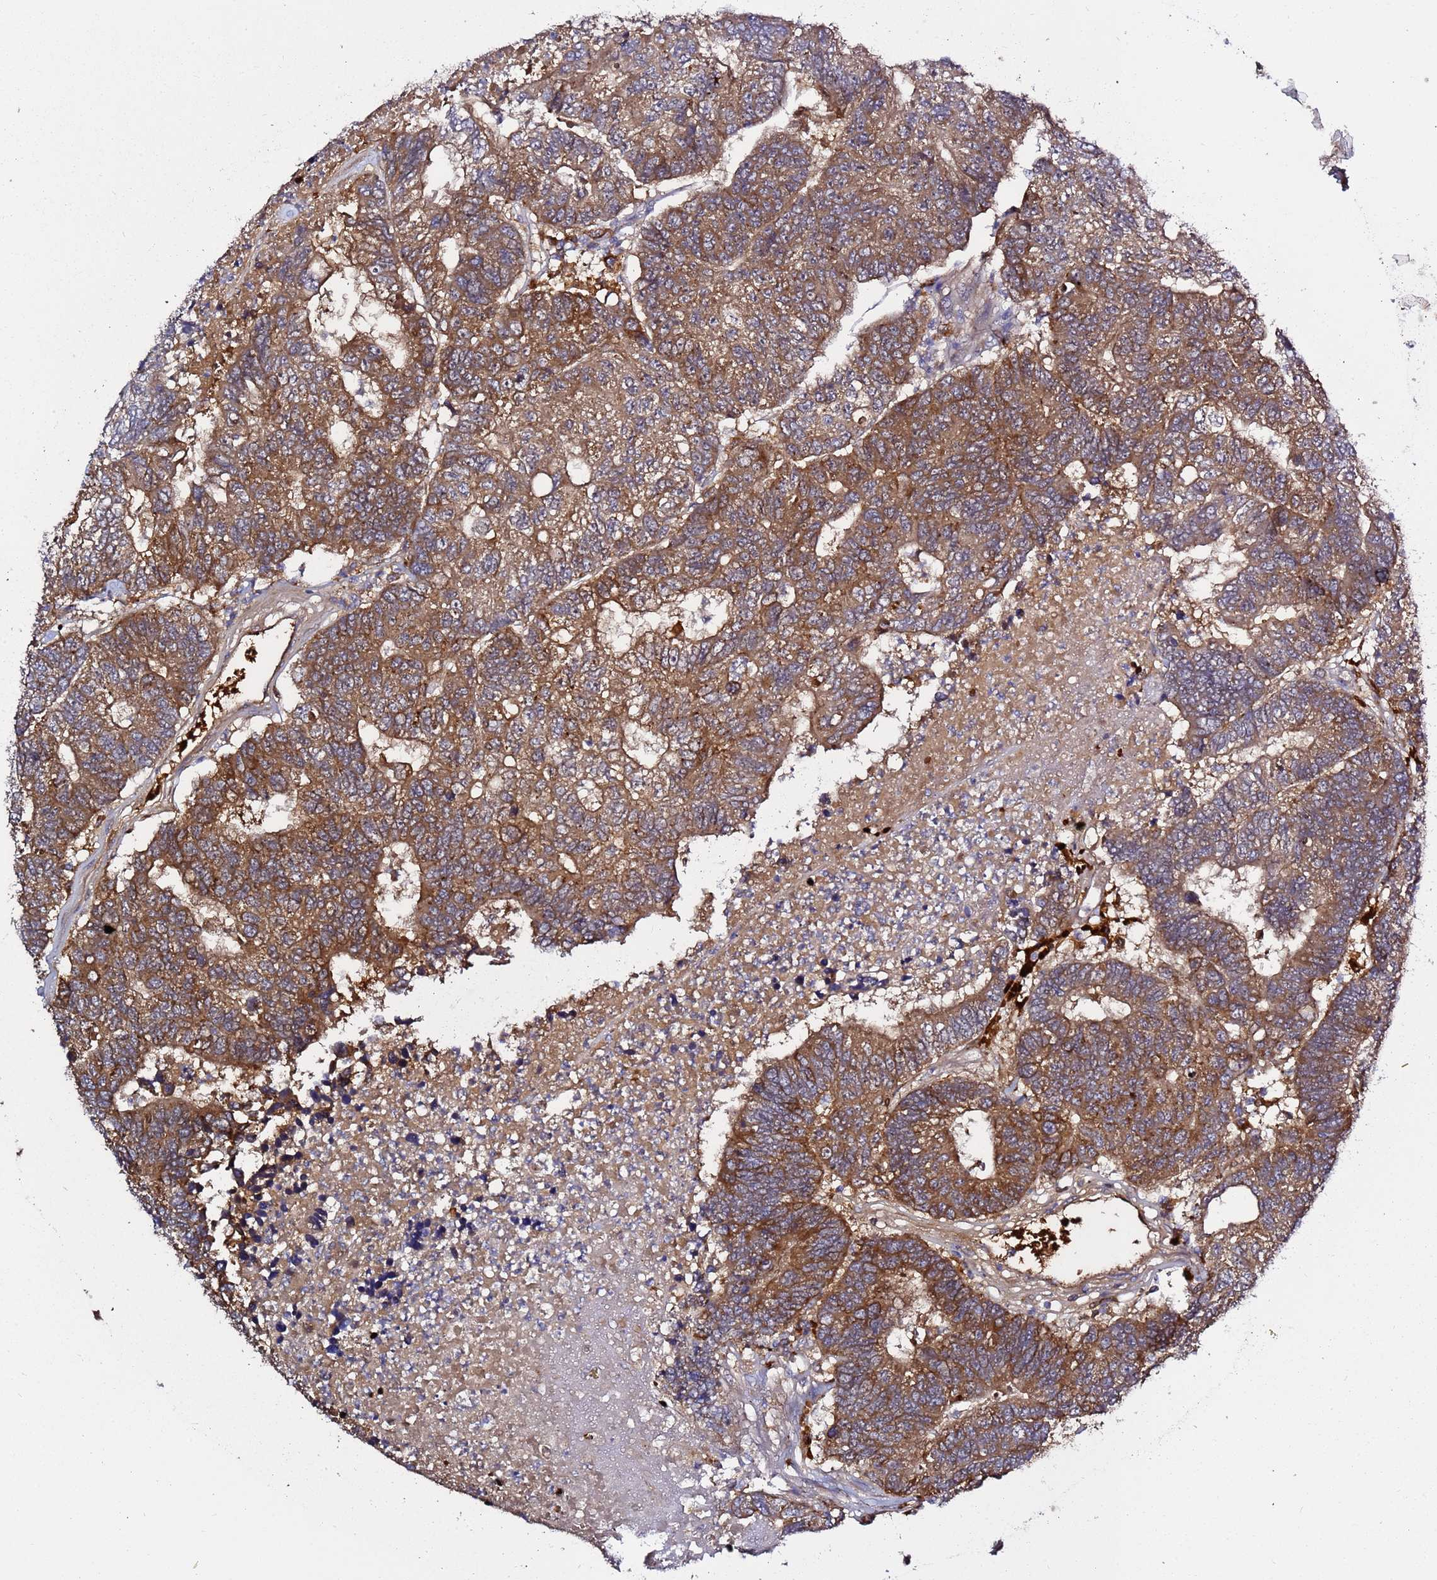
{"staining": {"intensity": "moderate", "quantity": ">75%", "location": "cytoplasmic/membranous"}, "tissue": "colorectal cancer", "cell_type": "Tumor cells", "image_type": "cancer", "snomed": [{"axis": "morphology", "description": "Adenocarcinoma, NOS"}, {"axis": "topography", "description": "Colon"}], "caption": "IHC photomicrograph of colorectal adenocarcinoma stained for a protein (brown), which shows medium levels of moderate cytoplasmic/membranous positivity in approximately >75% of tumor cells.", "gene": "VPS36", "patient": {"sex": "female", "age": 48}}